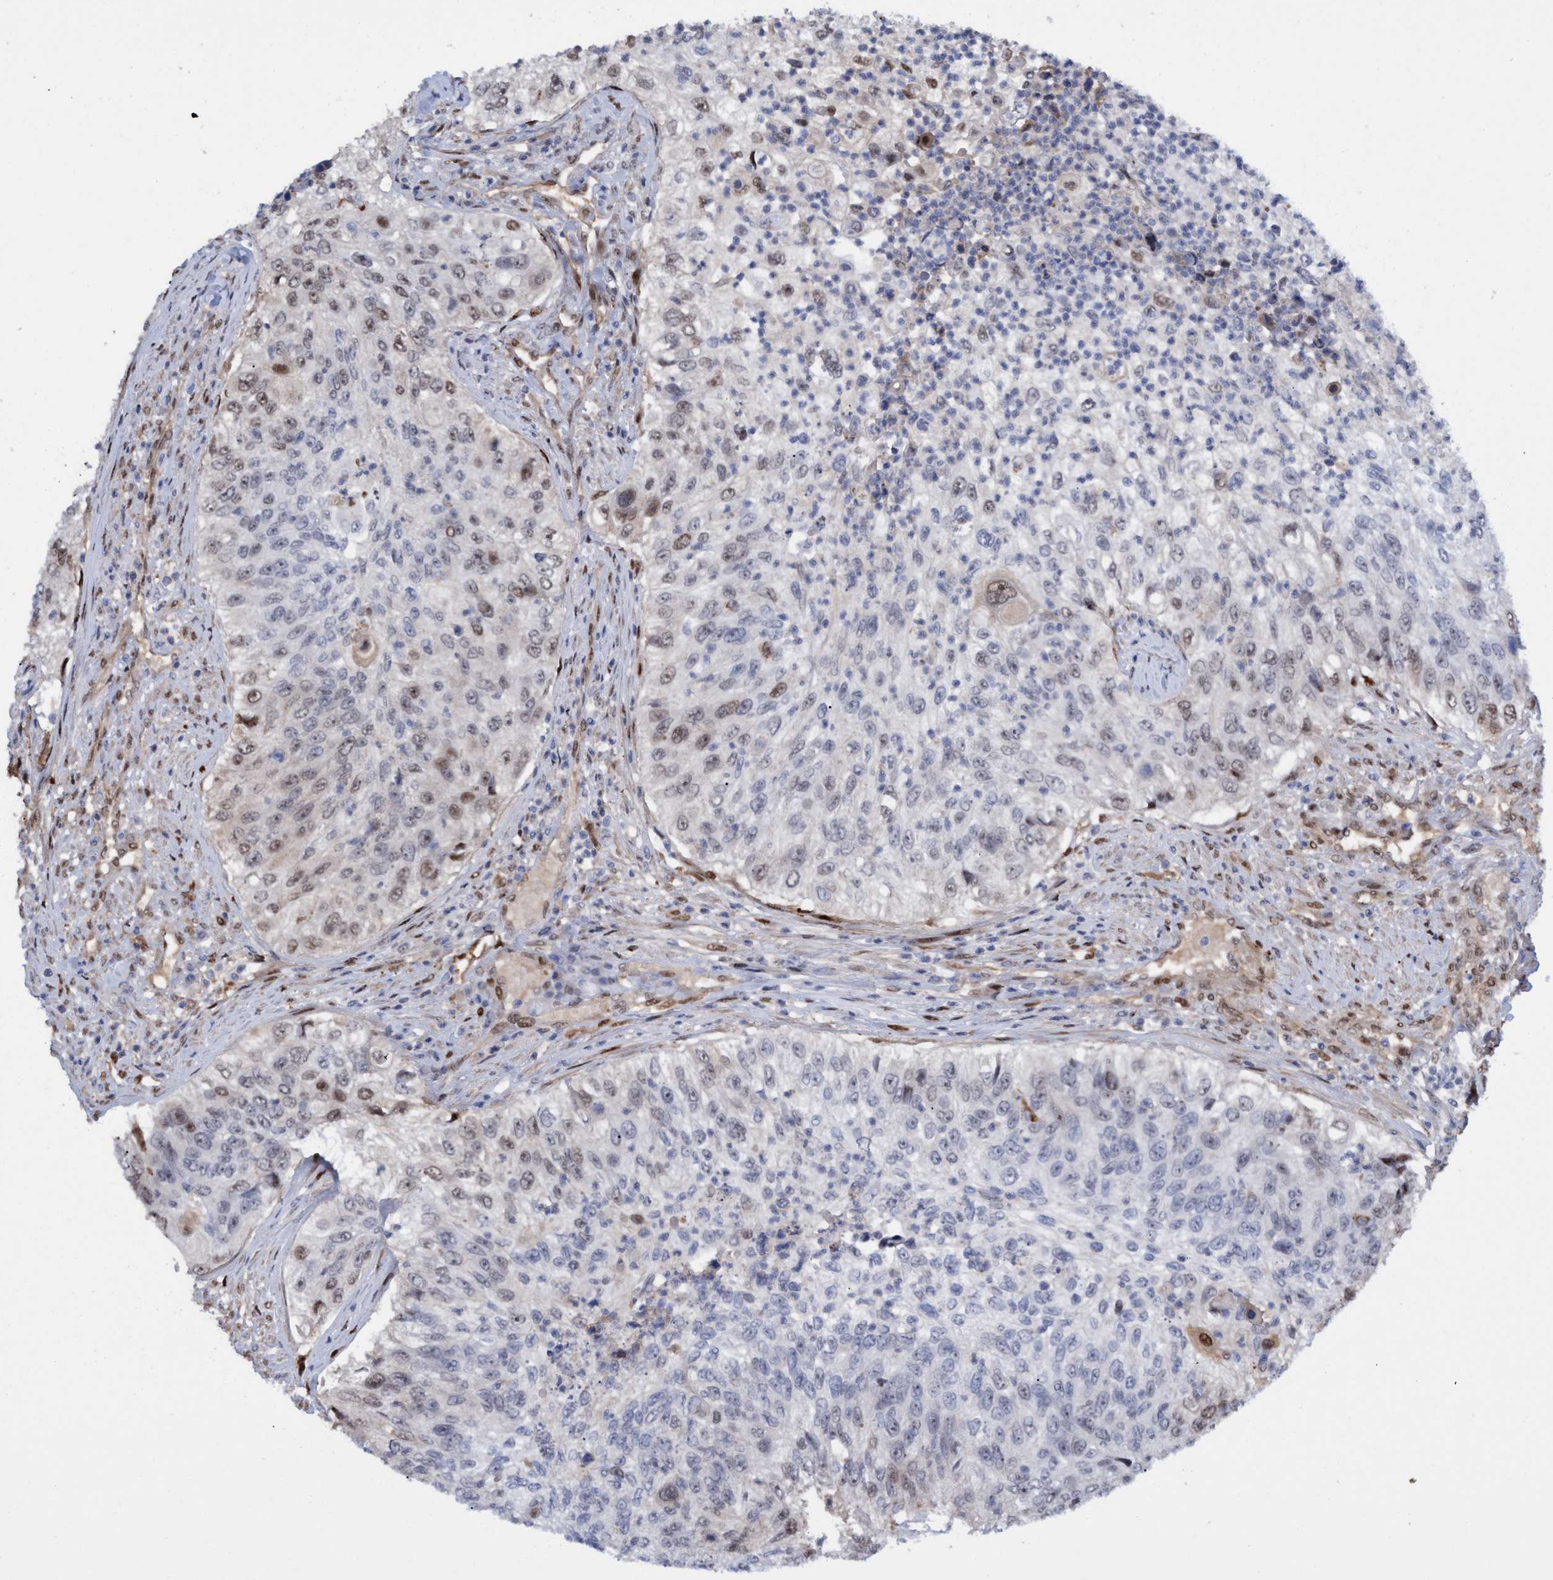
{"staining": {"intensity": "moderate", "quantity": "<25%", "location": "nuclear"}, "tissue": "urothelial cancer", "cell_type": "Tumor cells", "image_type": "cancer", "snomed": [{"axis": "morphology", "description": "Urothelial carcinoma, High grade"}, {"axis": "topography", "description": "Urinary bladder"}], "caption": "High-grade urothelial carcinoma stained for a protein (brown) exhibits moderate nuclear positive expression in approximately <25% of tumor cells.", "gene": "PINX1", "patient": {"sex": "female", "age": 60}}